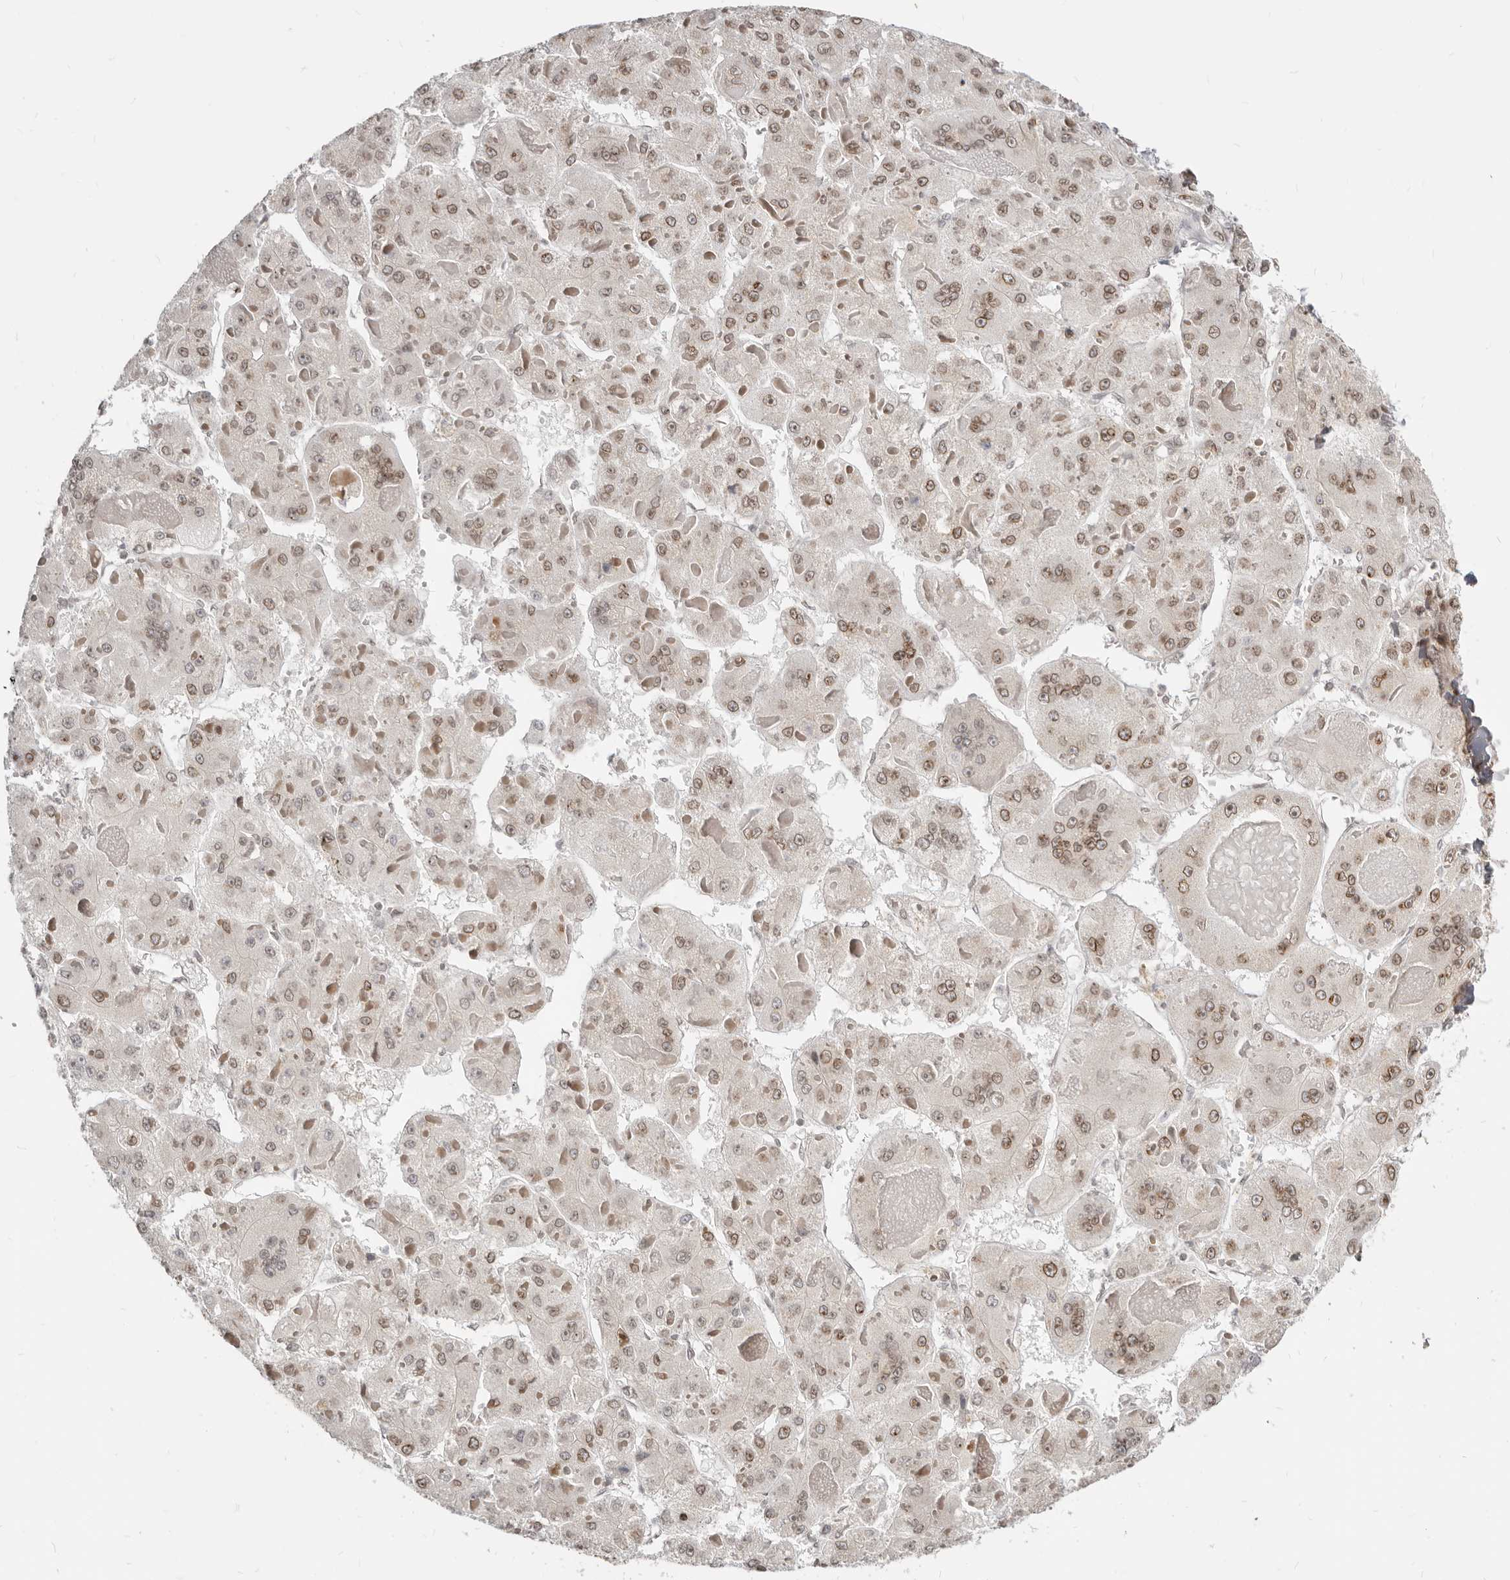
{"staining": {"intensity": "moderate", "quantity": ">75%", "location": "cytoplasmic/membranous,nuclear"}, "tissue": "liver cancer", "cell_type": "Tumor cells", "image_type": "cancer", "snomed": [{"axis": "morphology", "description": "Carcinoma, Hepatocellular, NOS"}, {"axis": "topography", "description": "Liver"}], "caption": "Immunohistochemistry (IHC) staining of hepatocellular carcinoma (liver), which shows medium levels of moderate cytoplasmic/membranous and nuclear staining in approximately >75% of tumor cells indicating moderate cytoplasmic/membranous and nuclear protein positivity. The staining was performed using DAB (3,3'-diaminobenzidine) (brown) for protein detection and nuclei were counterstained in hematoxylin (blue).", "gene": "NUP153", "patient": {"sex": "female", "age": 73}}